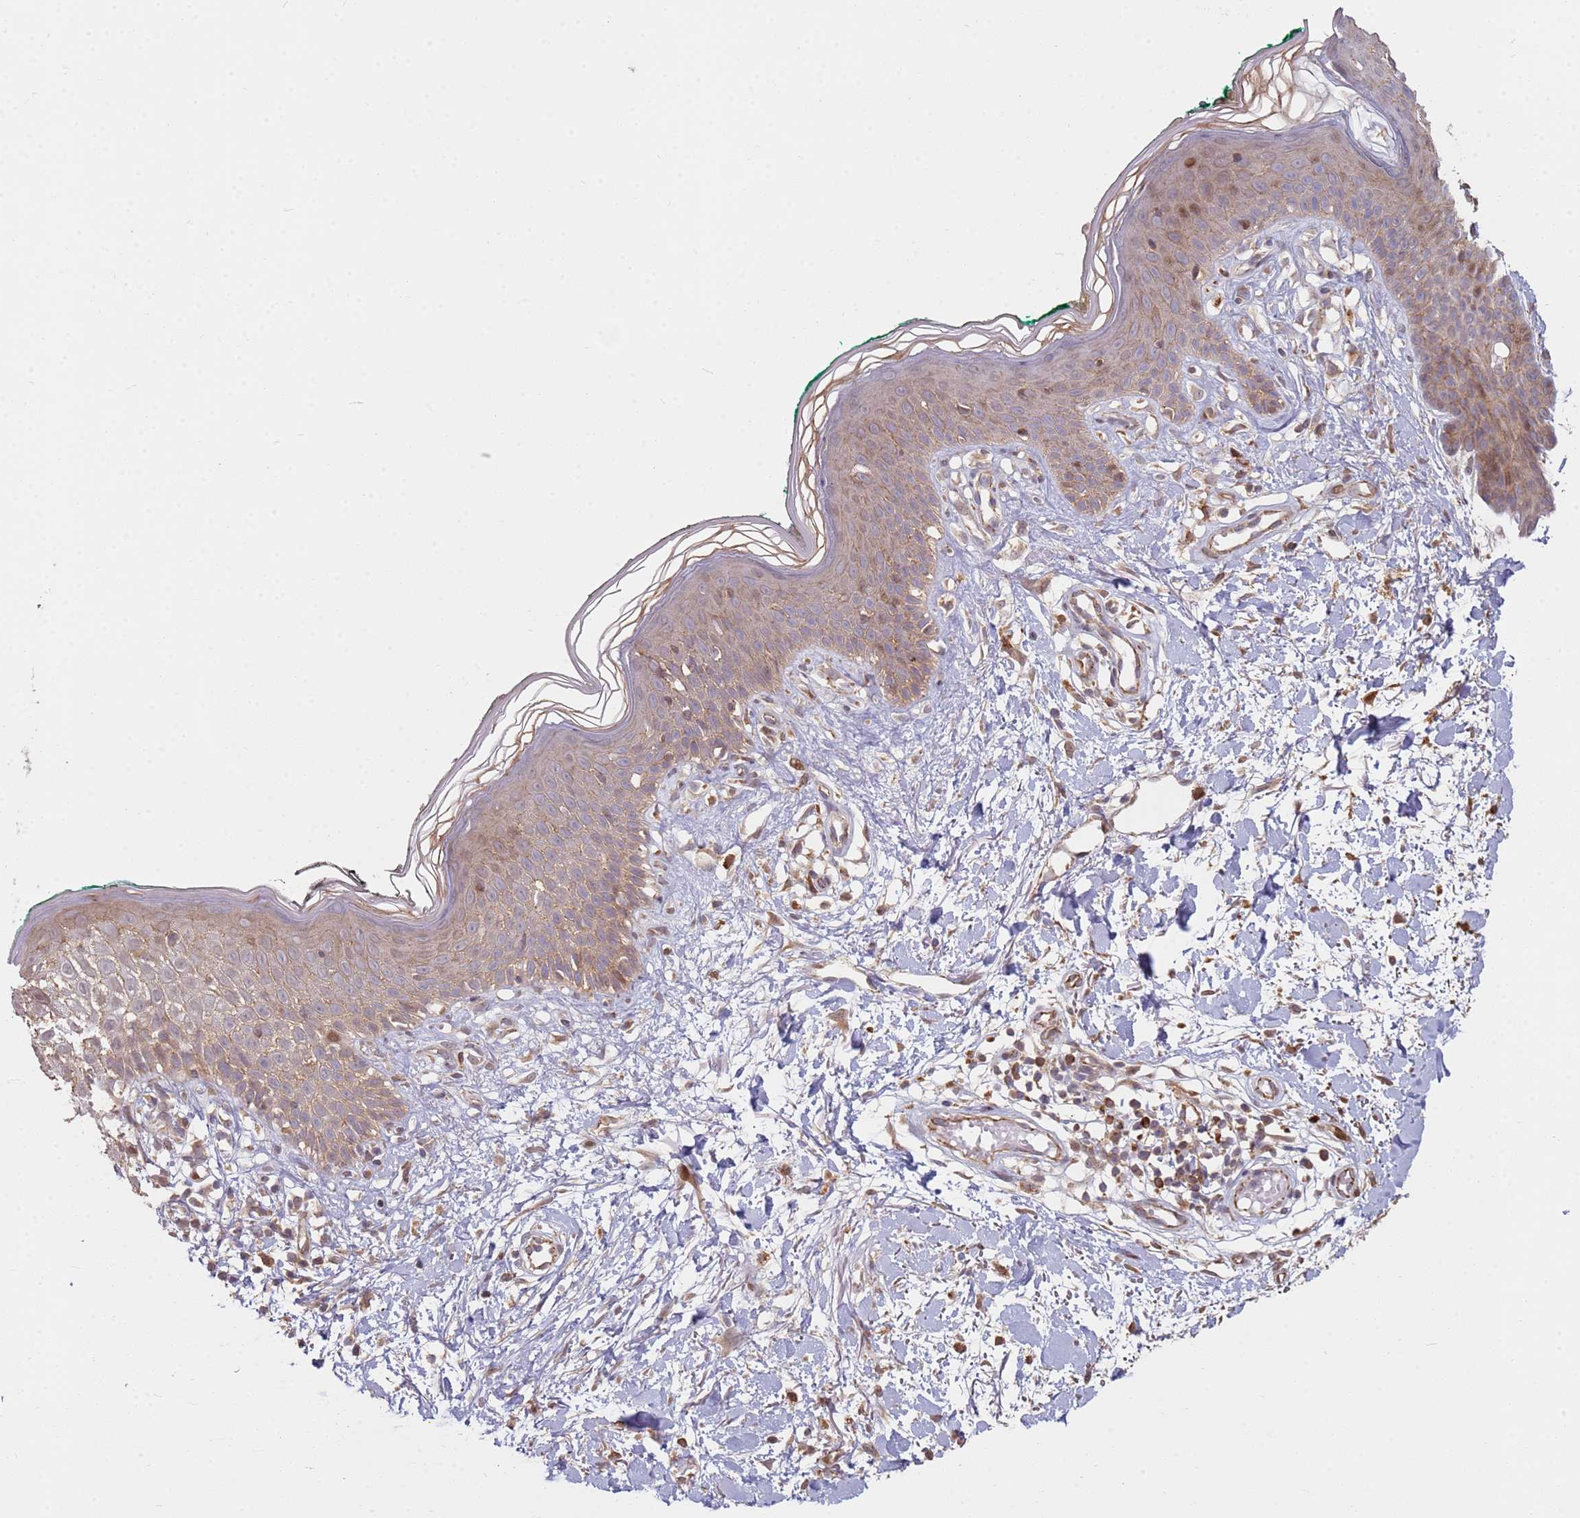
{"staining": {"intensity": "moderate", "quantity": ">75%", "location": "cytoplasmic/membranous"}, "tissue": "skin", "cell_type": "Fibroblasts", "image_type": "normal", "snomed": [{"axis": "morphology", "description": "Normal tissue, NOS"}, {"axis": "morphology", "description": "Malignant melanoma, NOS"}, {"axis": "topography", "description": "Skin"}], "caption": "A high-resolution photomicrograph shows immunohistochemistry (IHC) staining of benign skin, which reveals moderate cytoplasmic/membranous expression in approximately >75% of fibroblasts.", "gene": "MPEG1", "patient": {"sex": "male", "age": 62}}